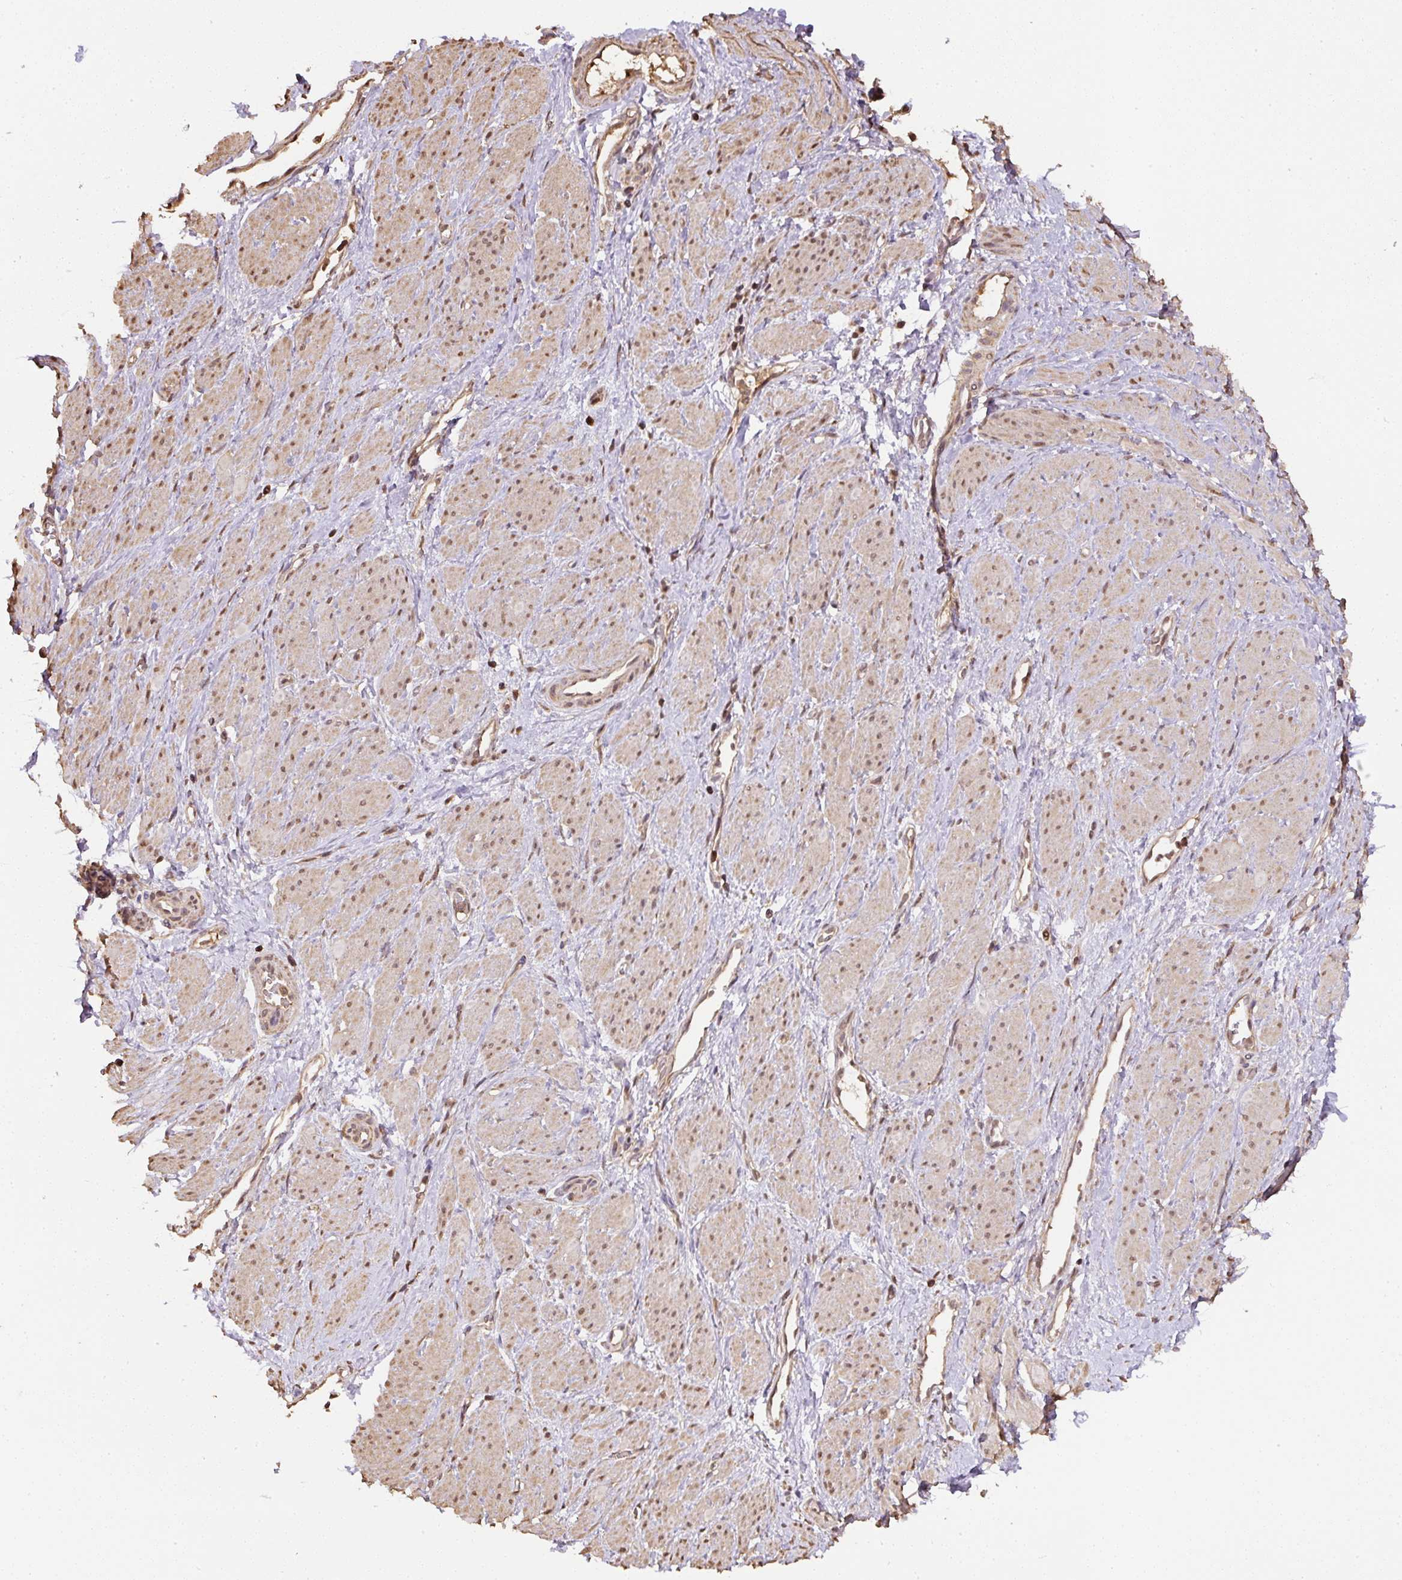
{"staining": {"intensity": "weak", "quantity": ">75%", "location": "cytoplasmic/membranous,nuclear"}, "tissue": "smooth muscle", "cell_type": "Smooth muscle cells", "image_type": "normal", "snomed": [{"axis": "morphology", "description": "Normal tissue, NOS"}, {"axis": "topography", "description": "Smooth muscle"}, {"axis": "topography", "description": "Uterus"}], "caption": "High-power microscopy captured an immunohistochemistry micrograph of unremarkable smooth muscle, revealing weak cytoplasmic/membranous,nuclear positivity in approximately >75% of smooth muscle cells.", "gene": "TMEM170B", "patient": {"sex": "female", "age": 39}}